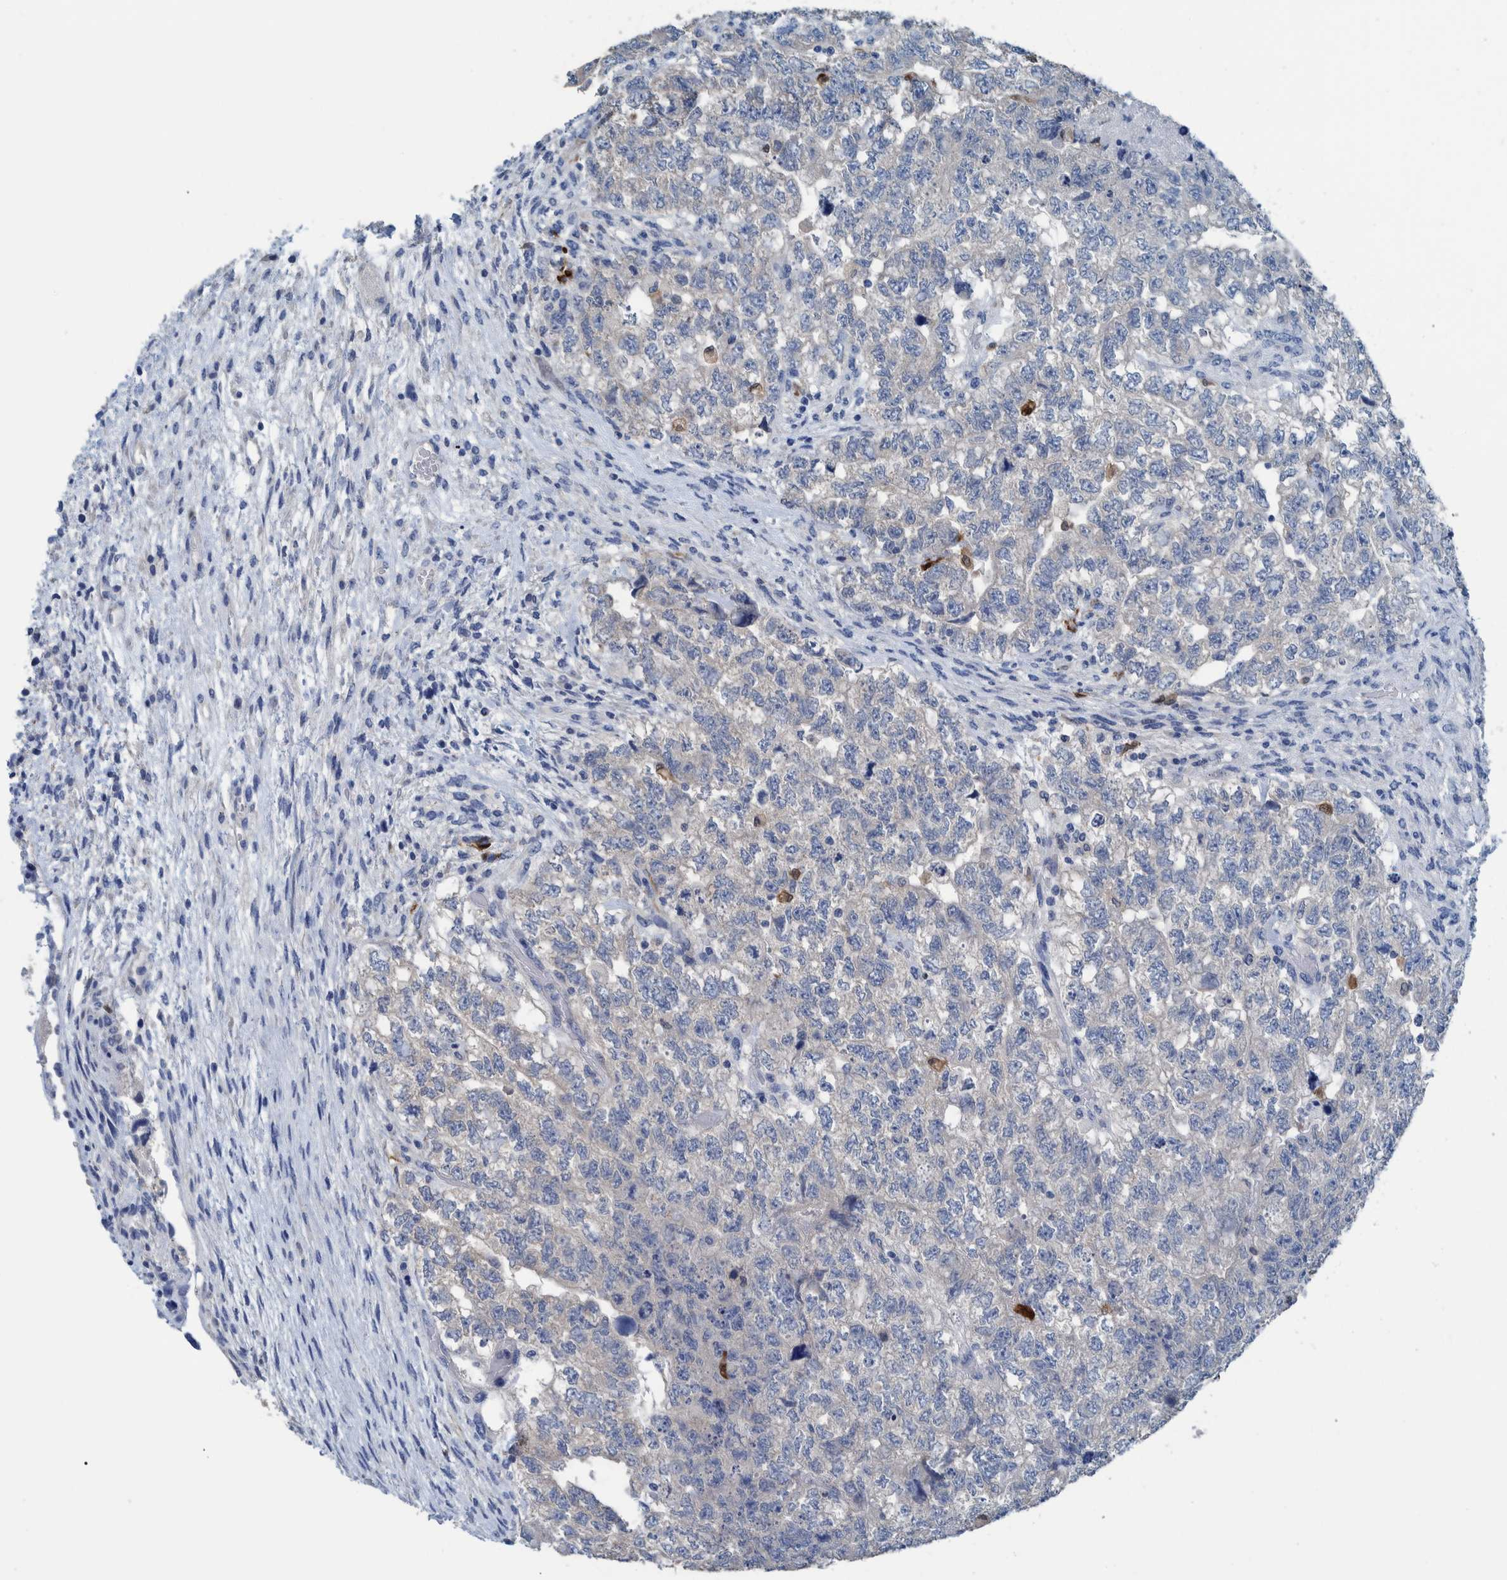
{"staining": {"intensity": "negative", "quantity": "none", "location": "none"}, "tissue": "testis cancer", "cell_type": "Tumor cells", "image_type": "cancer", "snomed": [{"axis": "morphology", "description": "Carcinoma, Embryonal, NOS"}, {"axis": "topography", "description": "Testis"}], "caption": "This is an immunohistochemistry (IHC) photomicrograph of human testis embryonal carcinoma. There is no expression in tumor cells.", "gene": "IDO1", "patient": {"sex": "male", "age": 36}}